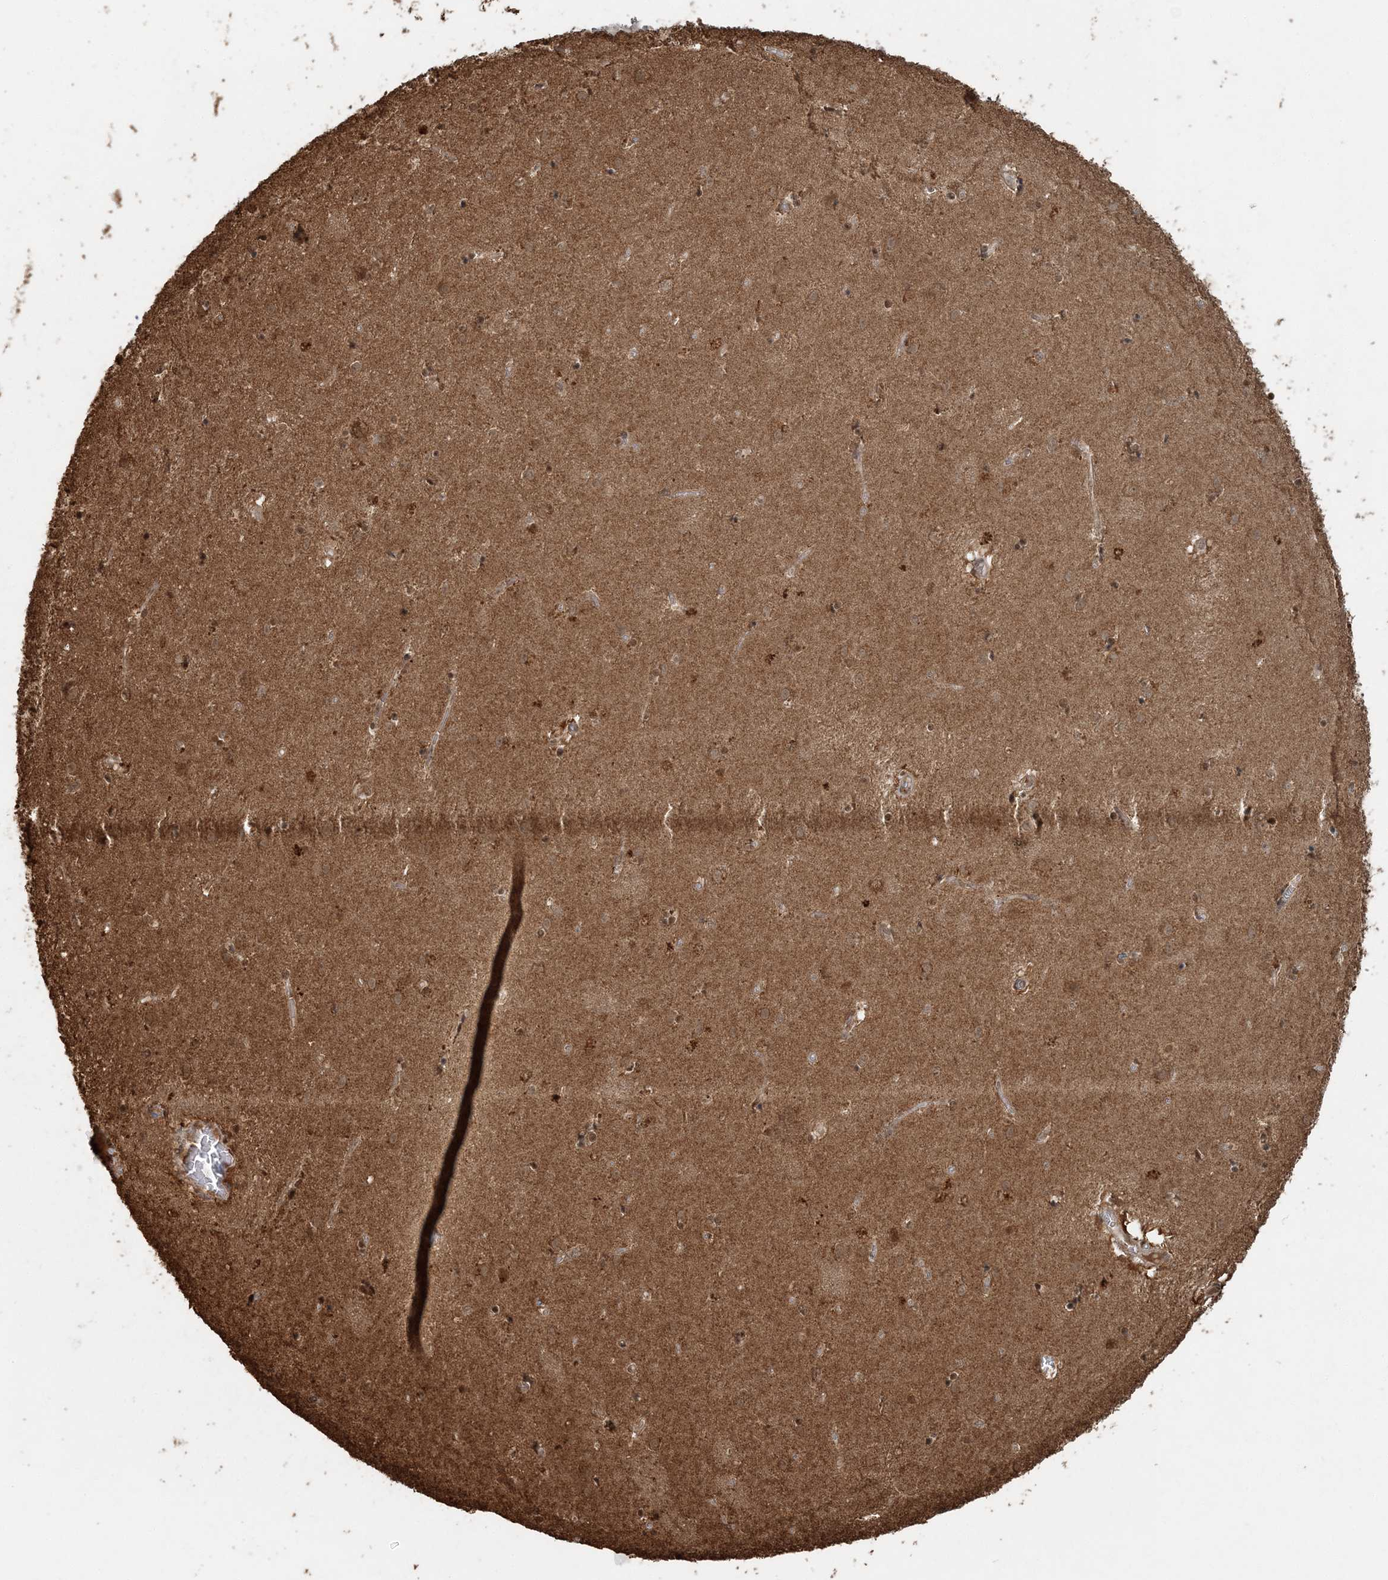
{"staining": {"intensity": "moderate", "quantity": "<25%", "location": "cytoplasmic/membranous,nuclear"}, "tissue": "caudate", "cell_type": "Glial cells", "image_type": "normal", "snomed": [{"axis": "morphology", "description": "Normal tissue, NOS"}, {"axis": "topography", "description": "Lateral ventricle wall"}], "caption": "Immunohistochemical staining of normal caudate exhibits moderate cytoplasmic/membranous,nuclear protein expression in approximately <25% of glial cells. (Brightfield microscopy of DAB IHC at high magnification).", "gene": "ARHGAP35", "patient": {"sex": "male", "age": 70}}